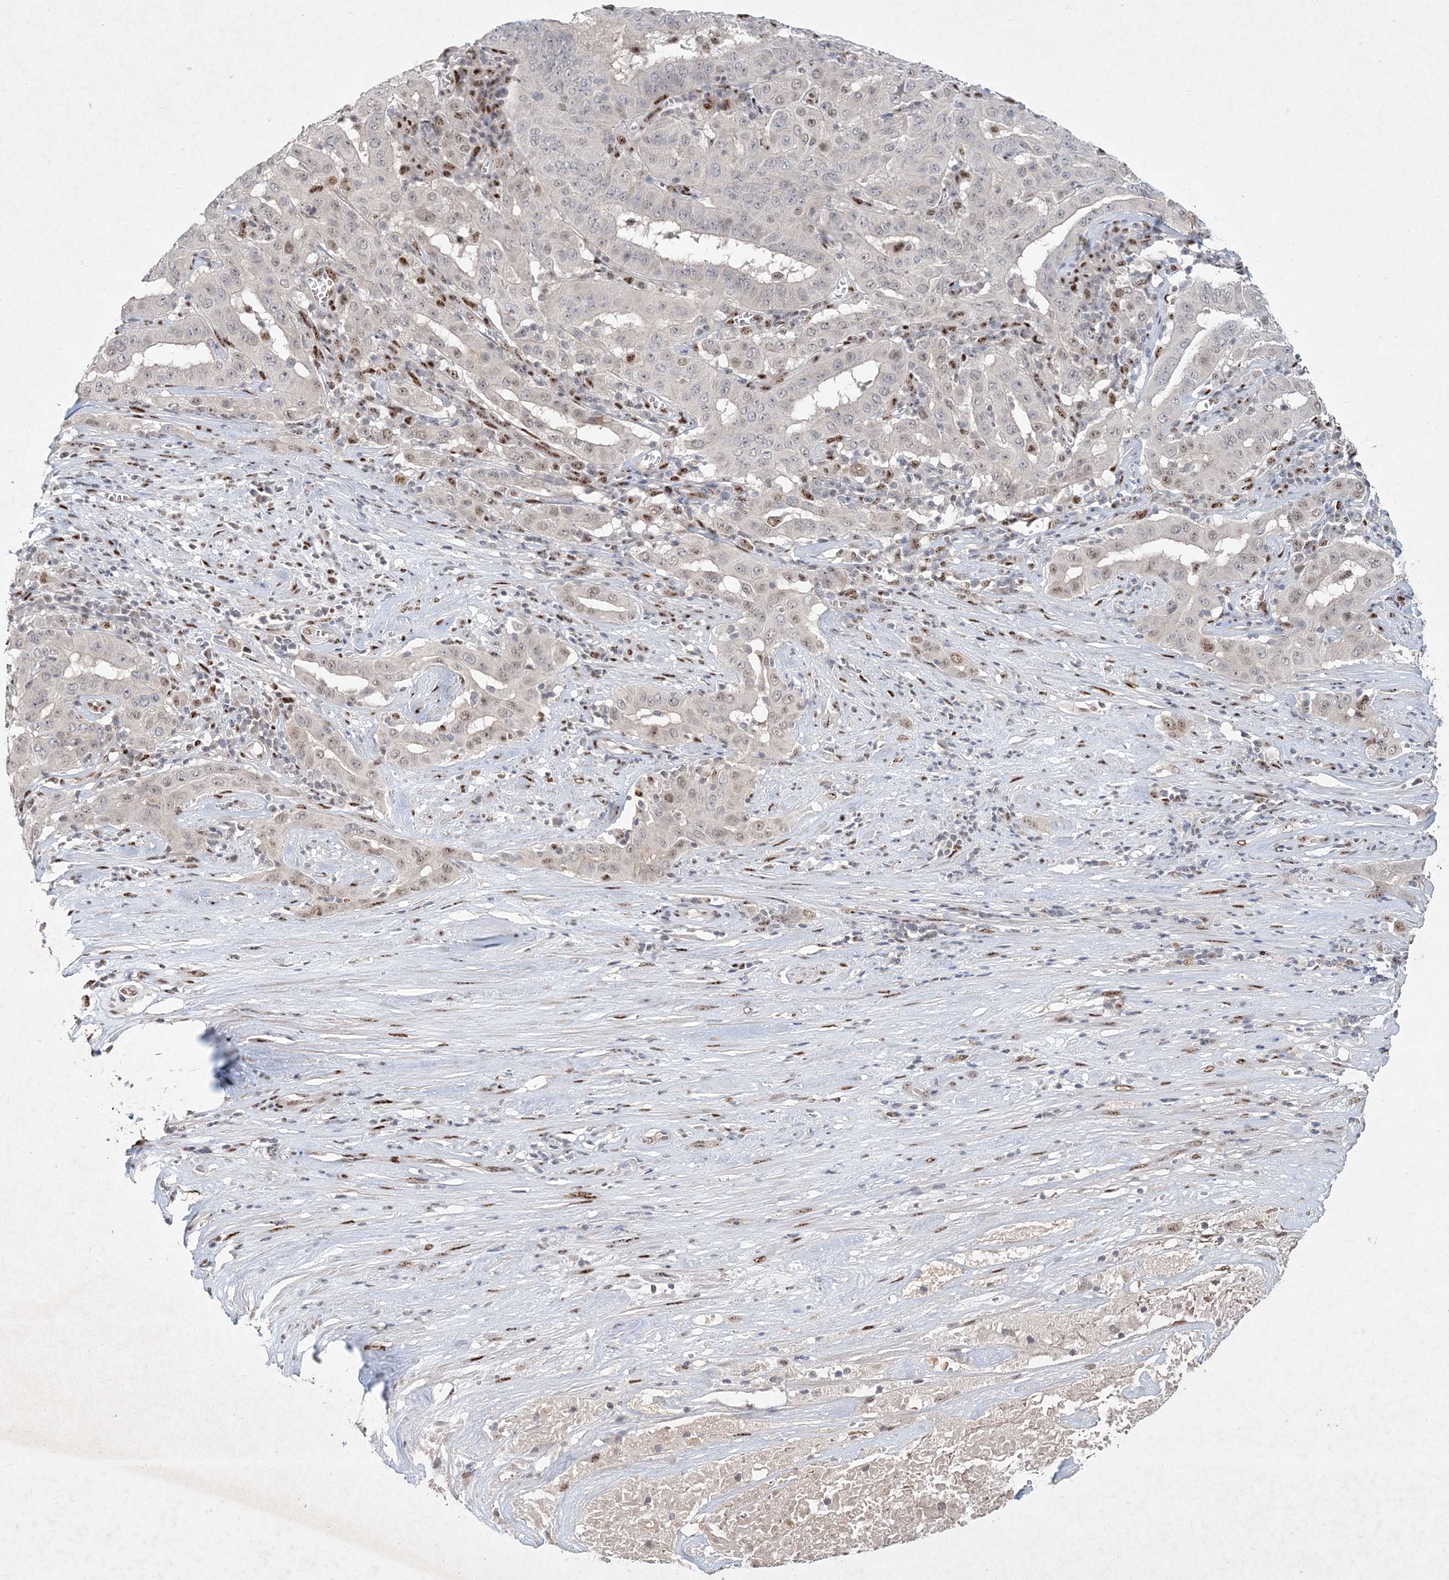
{"staining": {"intensity": "weak", "quantity": "<25%", "location": "nuclear"}, "tissue": "pancreatic cancer", "cell_type": "Tumor cells", "image_type": "cancer", "snomed": [{"axis": "morphology", "description": "Adenocarcinoma, NOS"}, {"axis": "topography", "description": "Pancreas"}], "caption": "Human pancreatic cancer (adenocarcinoma) stained for a protein using IHC reveals no expression in tumor cells.", "gene": "GIN1", "patient": {"sex": "male", "age": 63}}